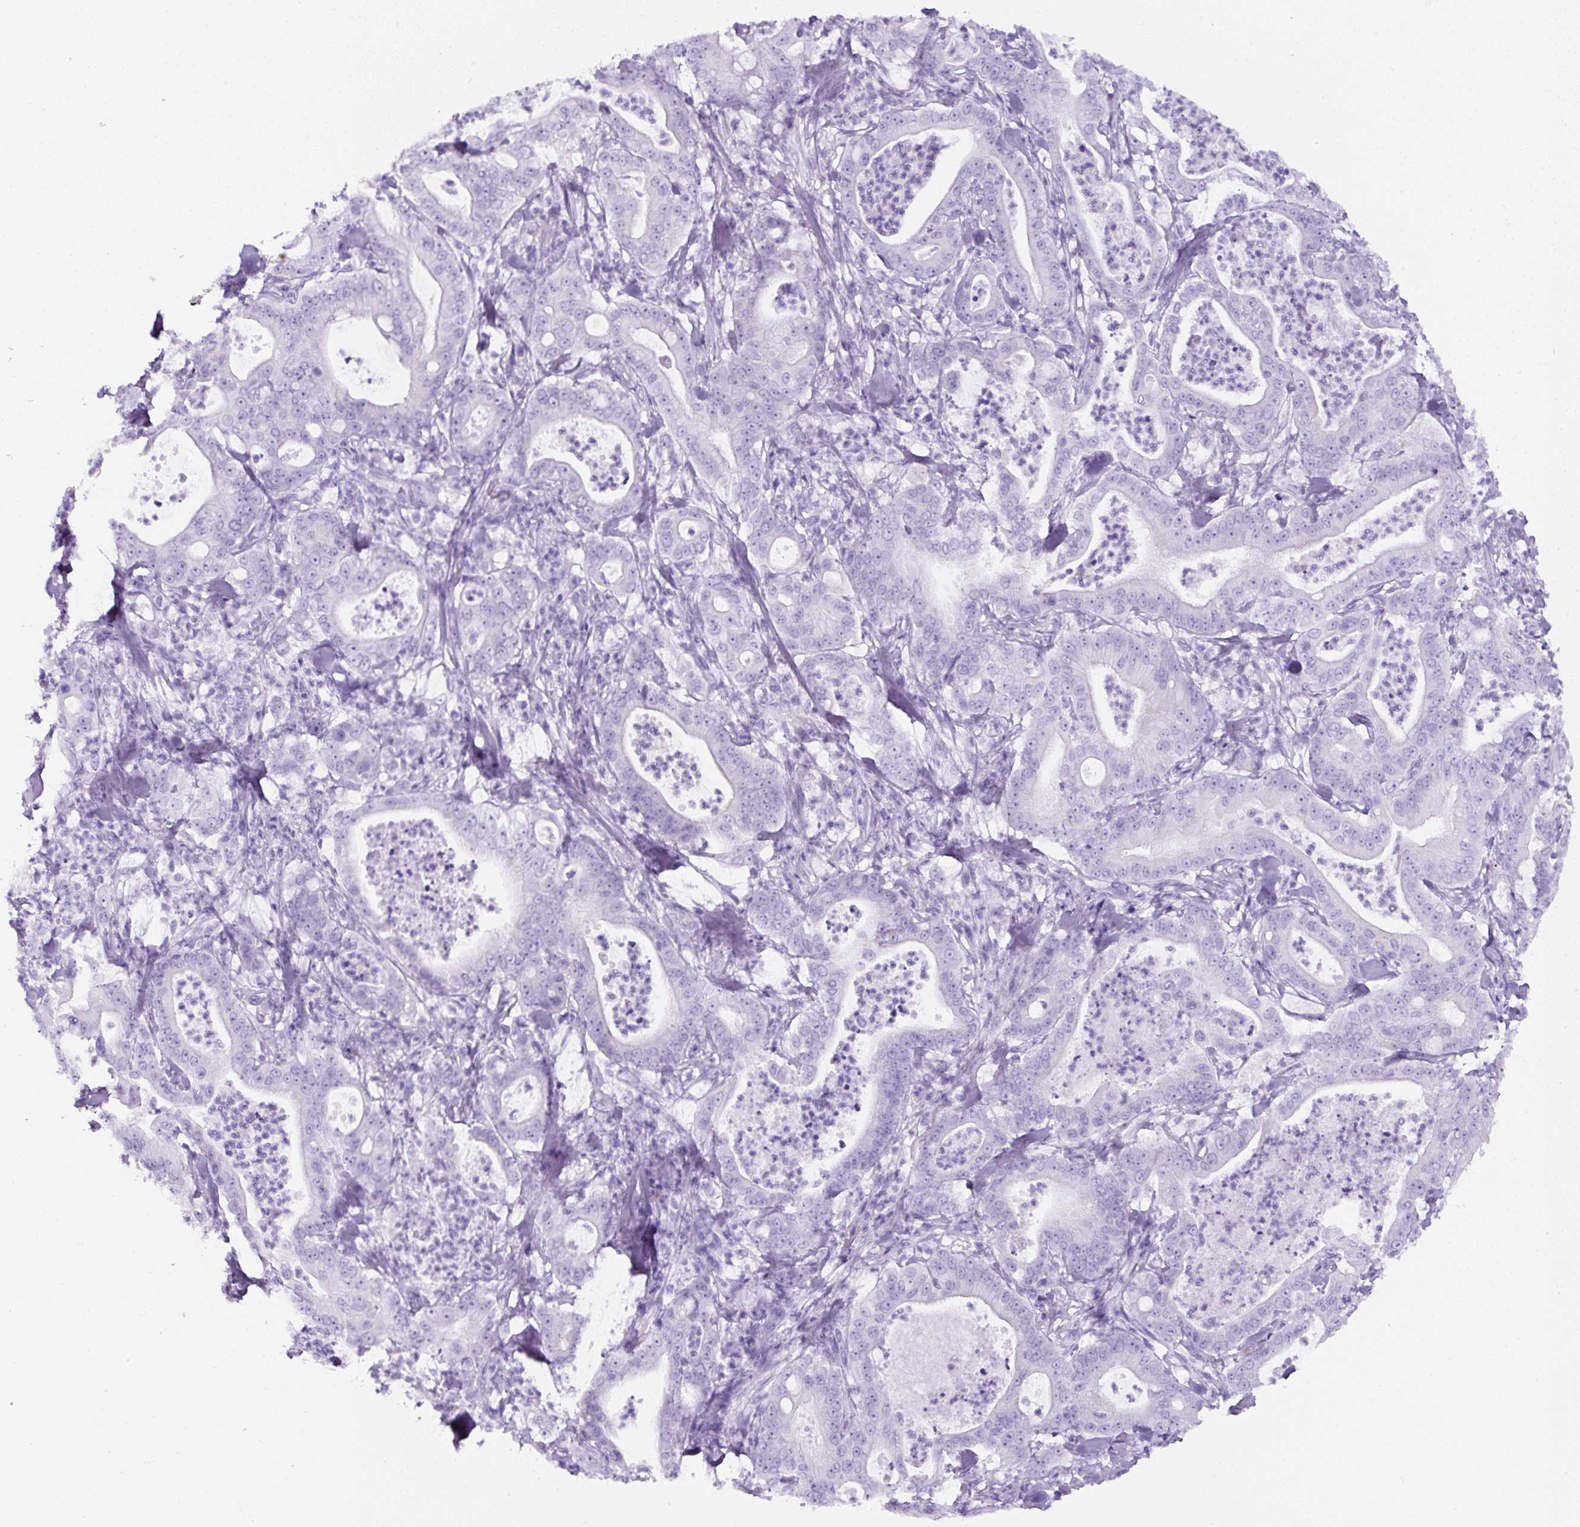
{"staining": {"intensity": "negative", "quantity": "none", "location": "none"}, "tissue": "pancreatic cancer", "cell_type": "Tumor cells", "image_type": "cancer", "snomed": [{"axis": "morphology", "description": "Adenocarcinoma, NOS"}, {"axis": "topography", "description": "Pancreas"}], "caption": "Protein analysis of adenocarcinoma (pancreatic) reveals no significant positivity in tumor cells.", "gene": "TMEM200B", "patient": {"sex": "male", "age": 71}}